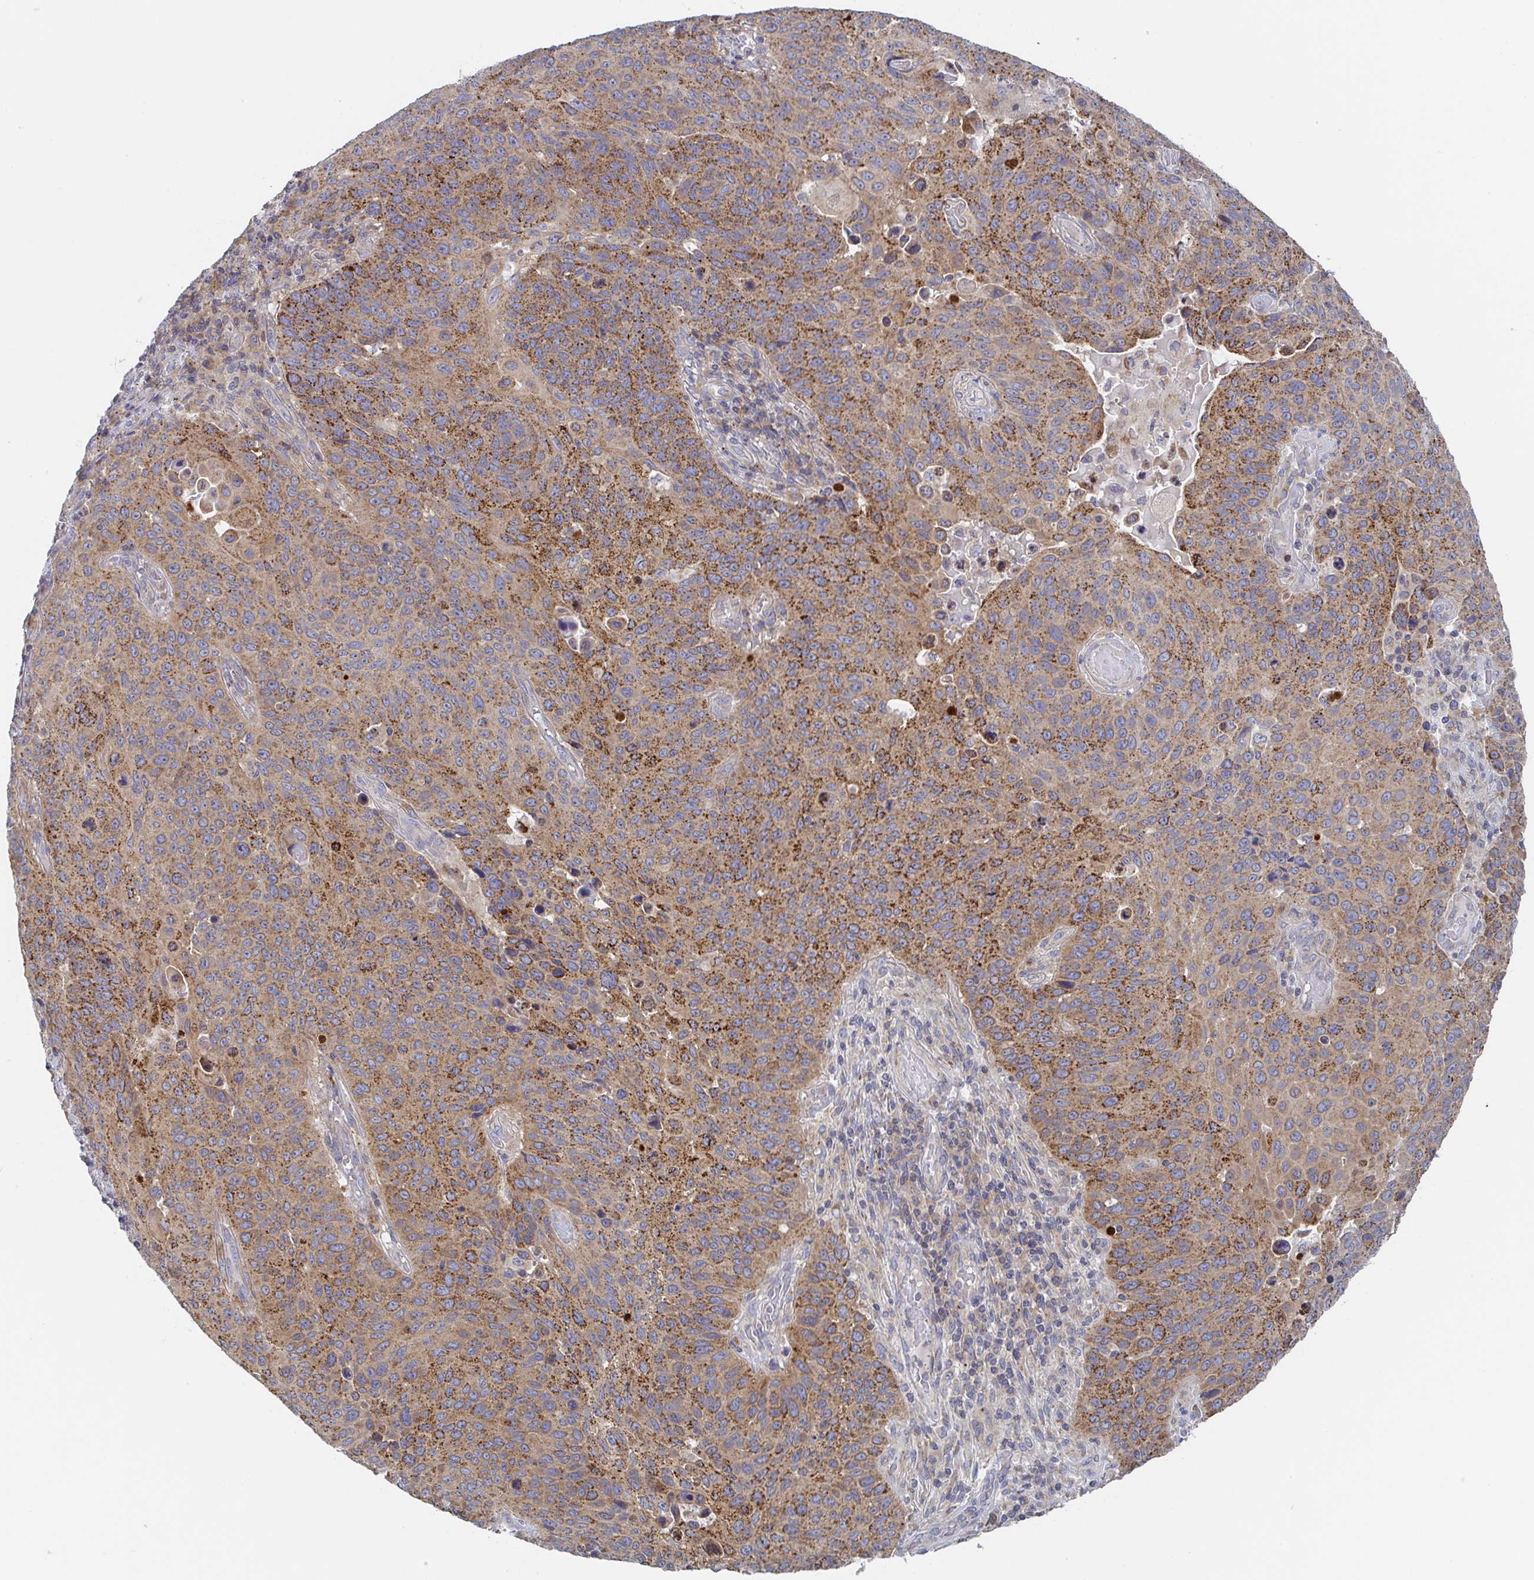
{"staining": {"intensity": "moderate", "quantity": "25%-75%", "location": "cytoplasmic/membranous"}, "tissue": "lung cancer", "cell_type": "Tumor cells", "image_type": "cancer", "snomed": [{"axis": "morphology", "description": "Squamous cell carcinoma, NOS"}, {"axis": "topography", "description": "Lung"}], "caption": "This is an image of immunohistochemistry staining of squamous cell carcinoma (lung), which shows moderate expression in the cytoplasmic/membranous of tumor cells.", "gene": "TUFT1", "patient": {"sex": "male", "age": 68}}